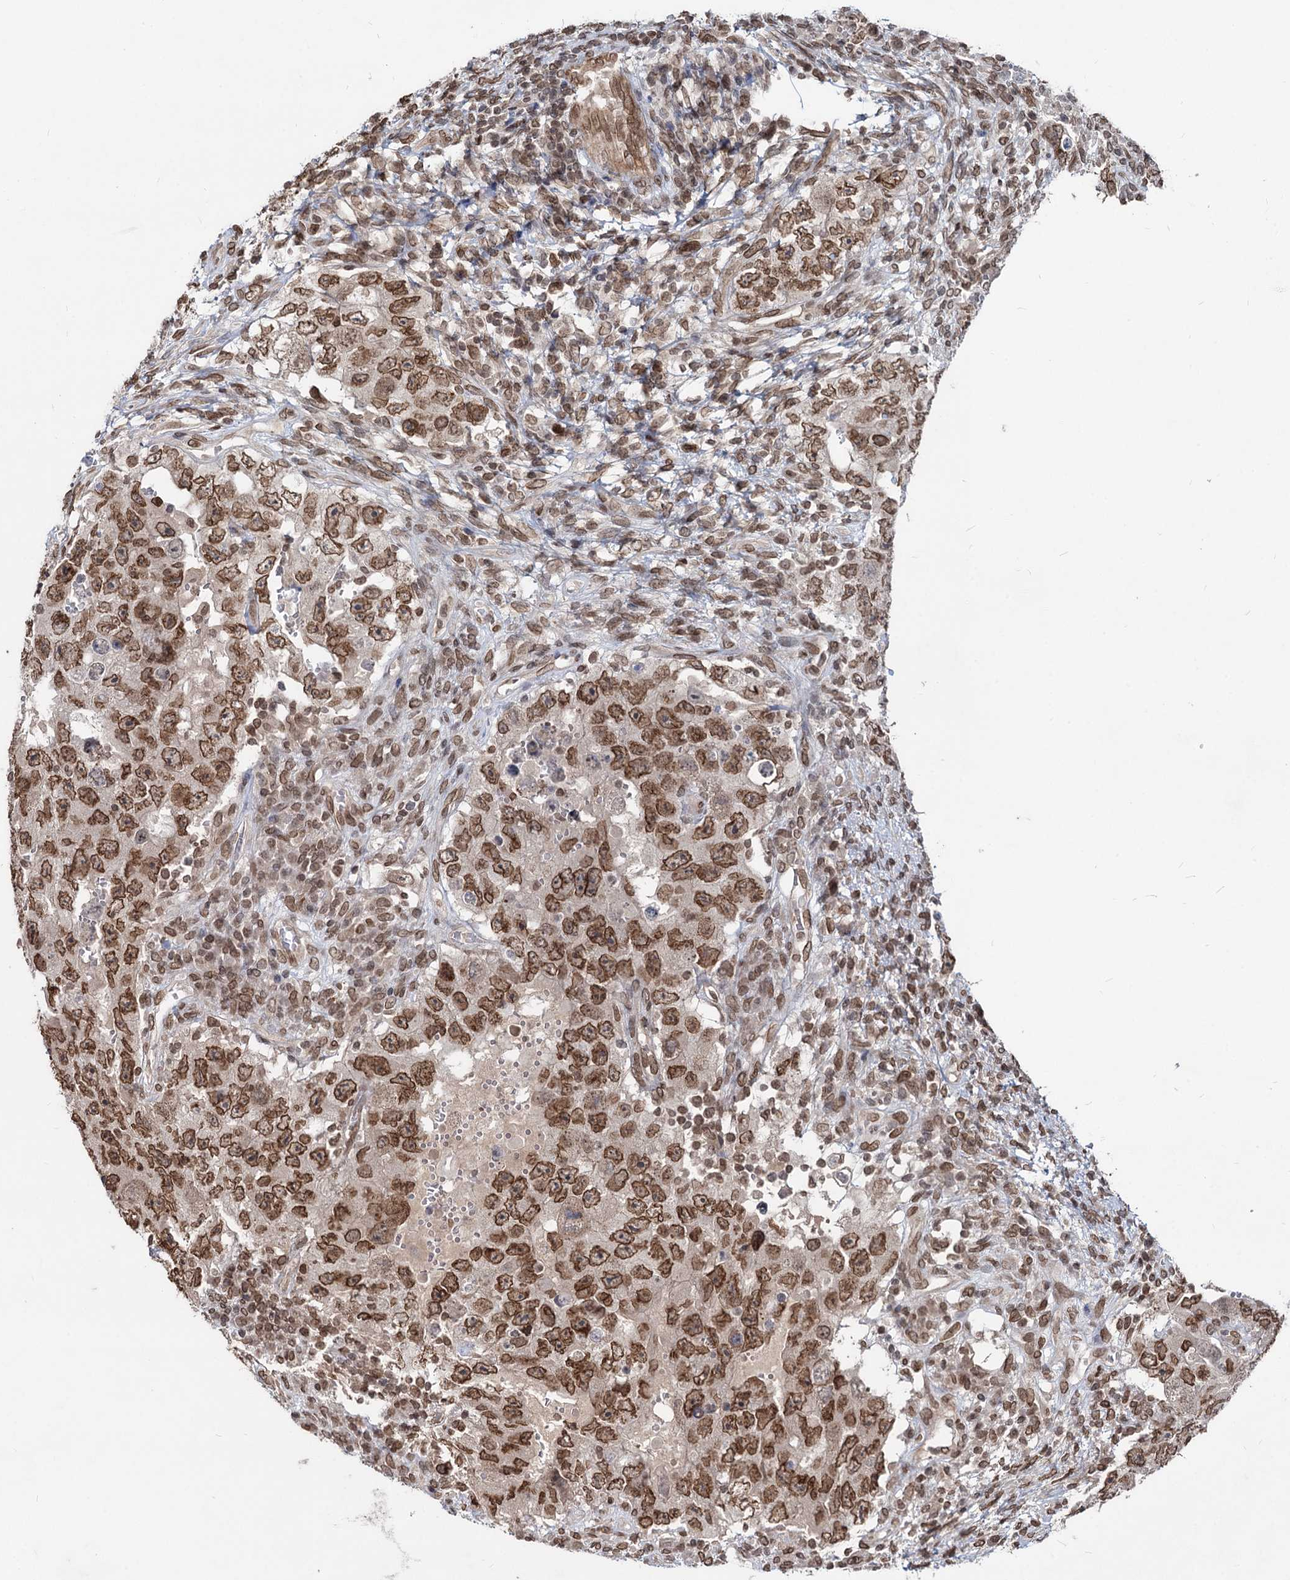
{"staining": {"intensity": "moderate", "quantity": ">75%", "location": "cytoplasmic/membranous,nuclear"}, "tissue": "testis cancer", "cell_type": "Tumor cells", "image_type": "cancer", "snomed": [{"axis": "morphology", "description": "Carcinoma, Embryonal, NOS"}, {"axis": "topography", "description": "Testis"}], "caption": "IHC image of testis cancer stained for a protein (brown), which reveals medium levels of moderate cytoplasmic/membranous and nuclear expression in about >75% of tumor cells.", "gene": "RNF6", "patient": {"sex": "male", "age": 26}}